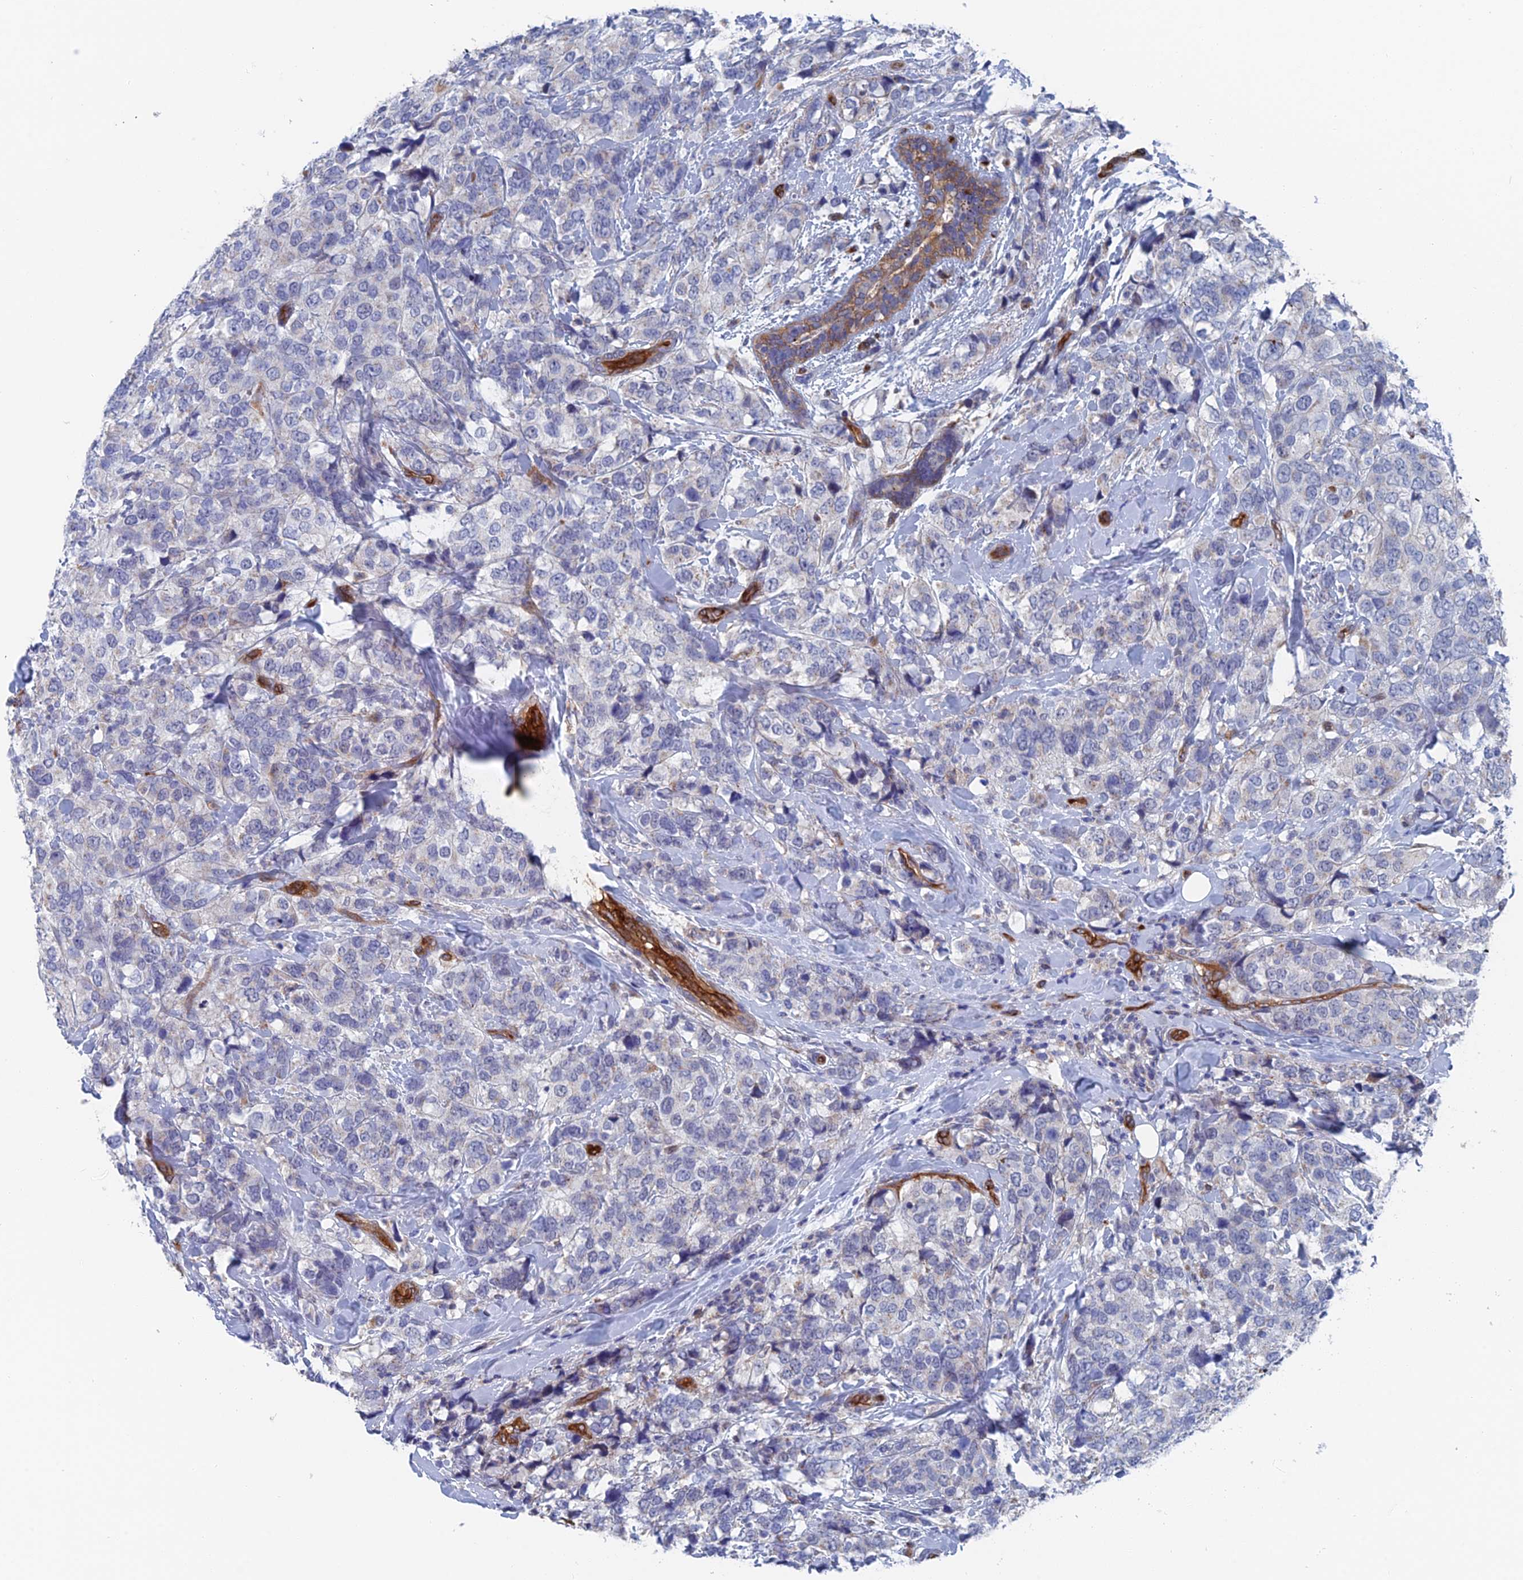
{"staining": {"intensity": "negative", "quantity": "none", "location": "none"}, "tissue": "breast cancer", "cell_type": "Tumor cells", "image_type": "cancer", "snomed": [{"axis": "morphology", "description": "Lobular carcinoma"}, {"axis": "topography", "description": "Breast"}], "caption": "The histopathology image exhibits no staining of tumor cells in breast lobular carcinoma.", "gene": "ARAP3", "patient": {"sex": "female", "age": 59}}